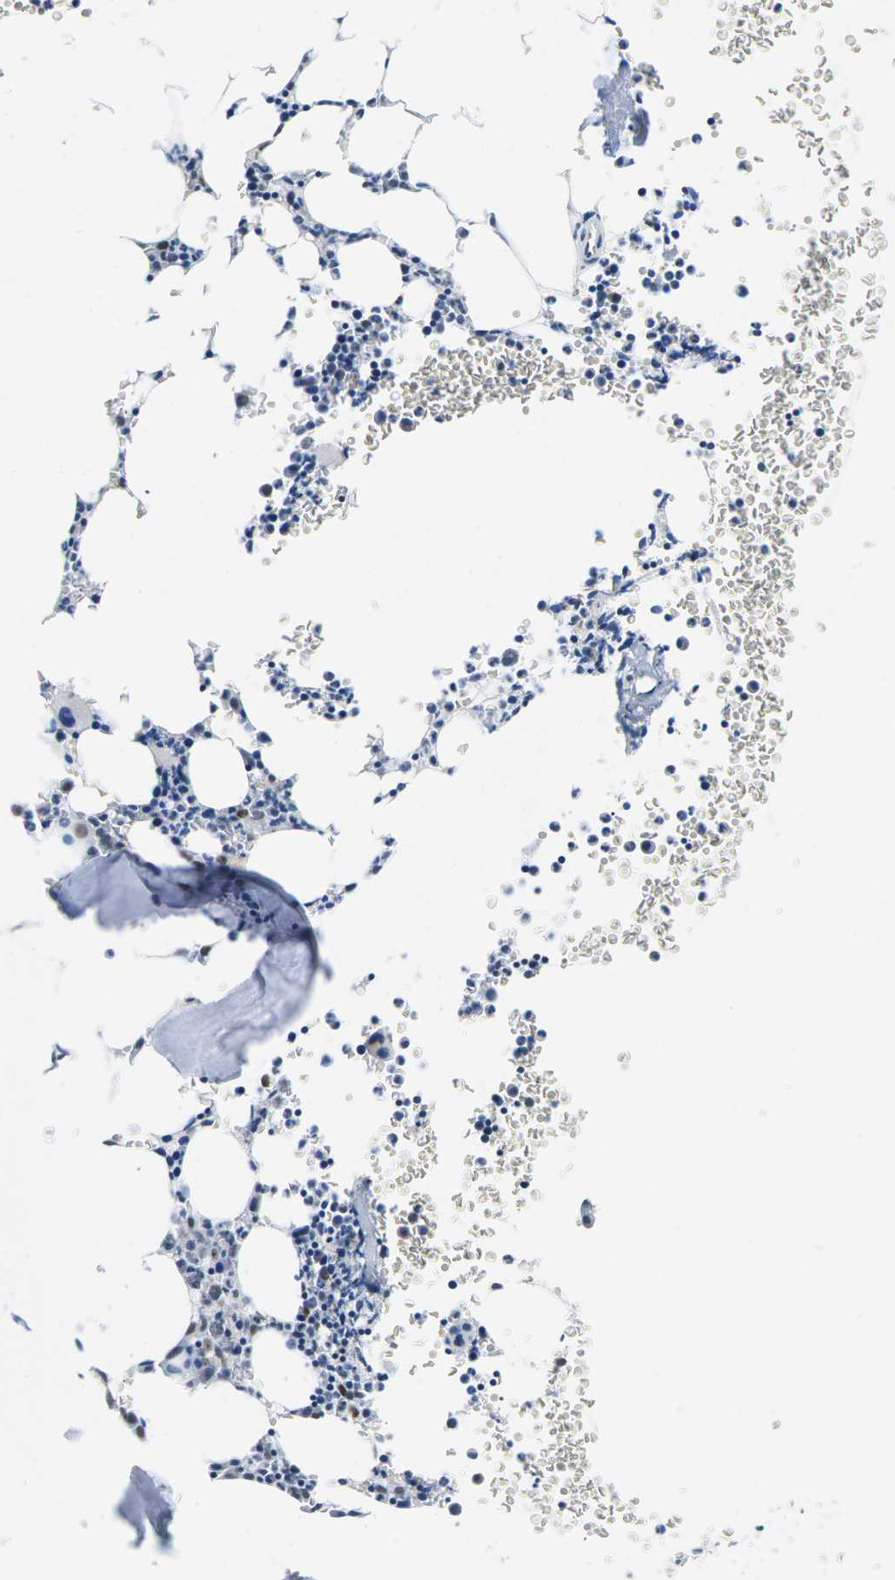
{"staining": {"intensity": "moderate", "quantity": "25%-75%", "location": "nuclear"}, "tissue": "bone marrow", "cell_type": "Hematopoietic cells", "image_type": "normal", "snomed": [{"axis": "morphology", "description": "Normal tissue, NOS"}, {"axis": "morphology", "description": "Inflammation, NOS"}, {"axis": "topography", "description": "Bone marrow"}], "caption": "Bone marrow stained with DAB immunohistochemistry displays medium levels of moderate nuclear positivity in about 25%-75% of hematopoietic cells. The staining was performed using DAB (3,3'-diaminobenzidine), with brown indicating positive protein expression. Nuclei are stained blue with hematoxylin.", "gene": "NSRP1", "patient": {"sex": "female", "age": 61}}